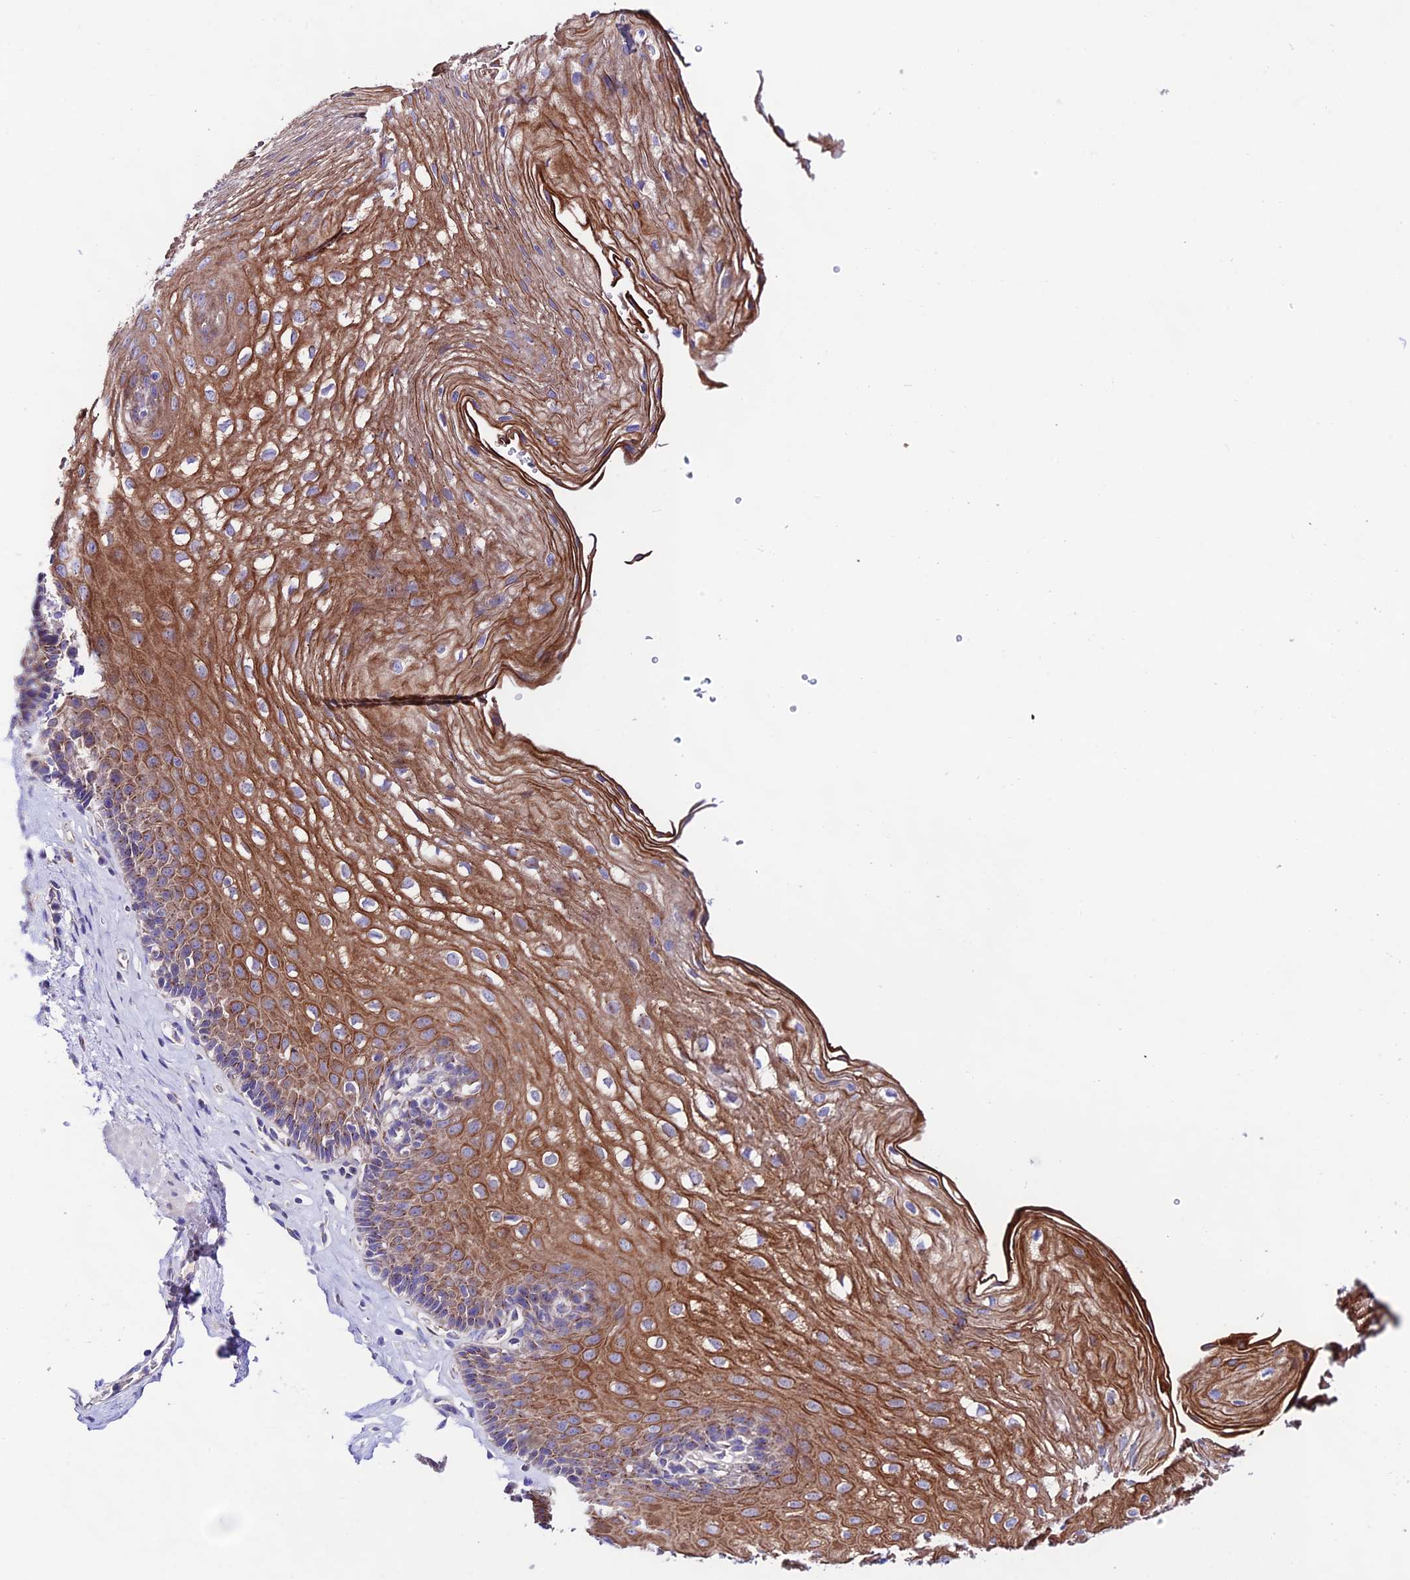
{"staining": {"intensity": "moderate", "quantity": "25%-75%", "location": "cytoplasmic/membranous"}, "tissue": "esophagus", "cell_type": "Squamous epithelial cells", "image_type": "normal", "snomed": [{"axis": "morphology", "description": "Normal tissue, NOS"}, {"axis": "topography", "description": "Esophagus"}], "caption": "The photomicrograph demonstrates immunohistochemical staining of unremarkable esophagus. There is moderate cytoplasmic/membranous positivity is appreciated in approximately 25%-75% of squamous epithelial cells.", "gene": "LACTB2", "patient": {"sex": "female", "age": 66}}